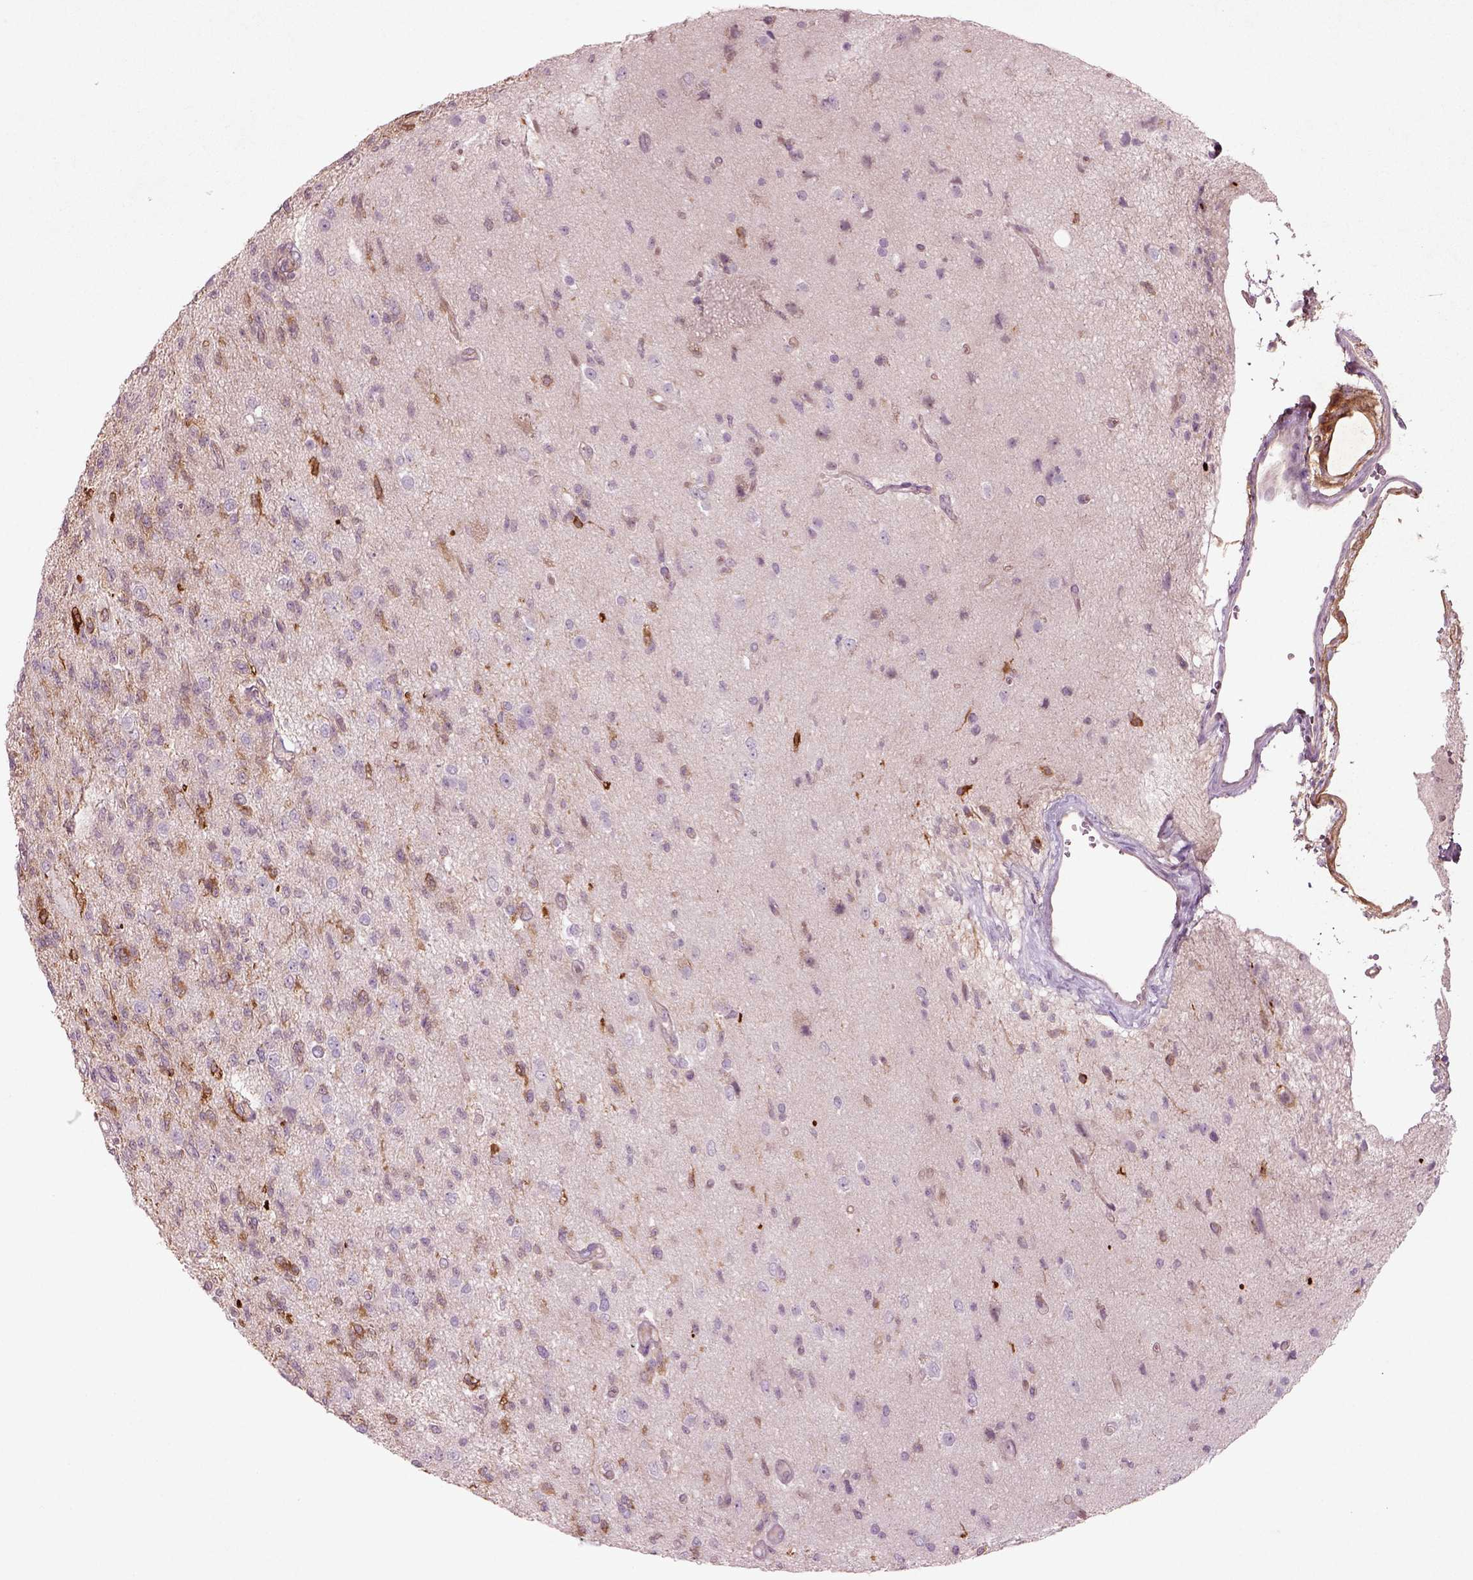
{"staining": {"intensity": "negative", "quantity": "none", "location": "none"}, "tissue": "glioma", "cell_type": "Tumor cells", "image_type": "cancer", "snomed": [{"axis": "morphology", "description": "Glioma, malignant, High grade"}, {"axis": "topography", "description": "Brain"}], "caption": "A photomicrograph of glioma stained for a protein reveals no brown staining in tumor cells.", "gene": "DUOXA2", "patient": {"sex": "male", "age": 56}}